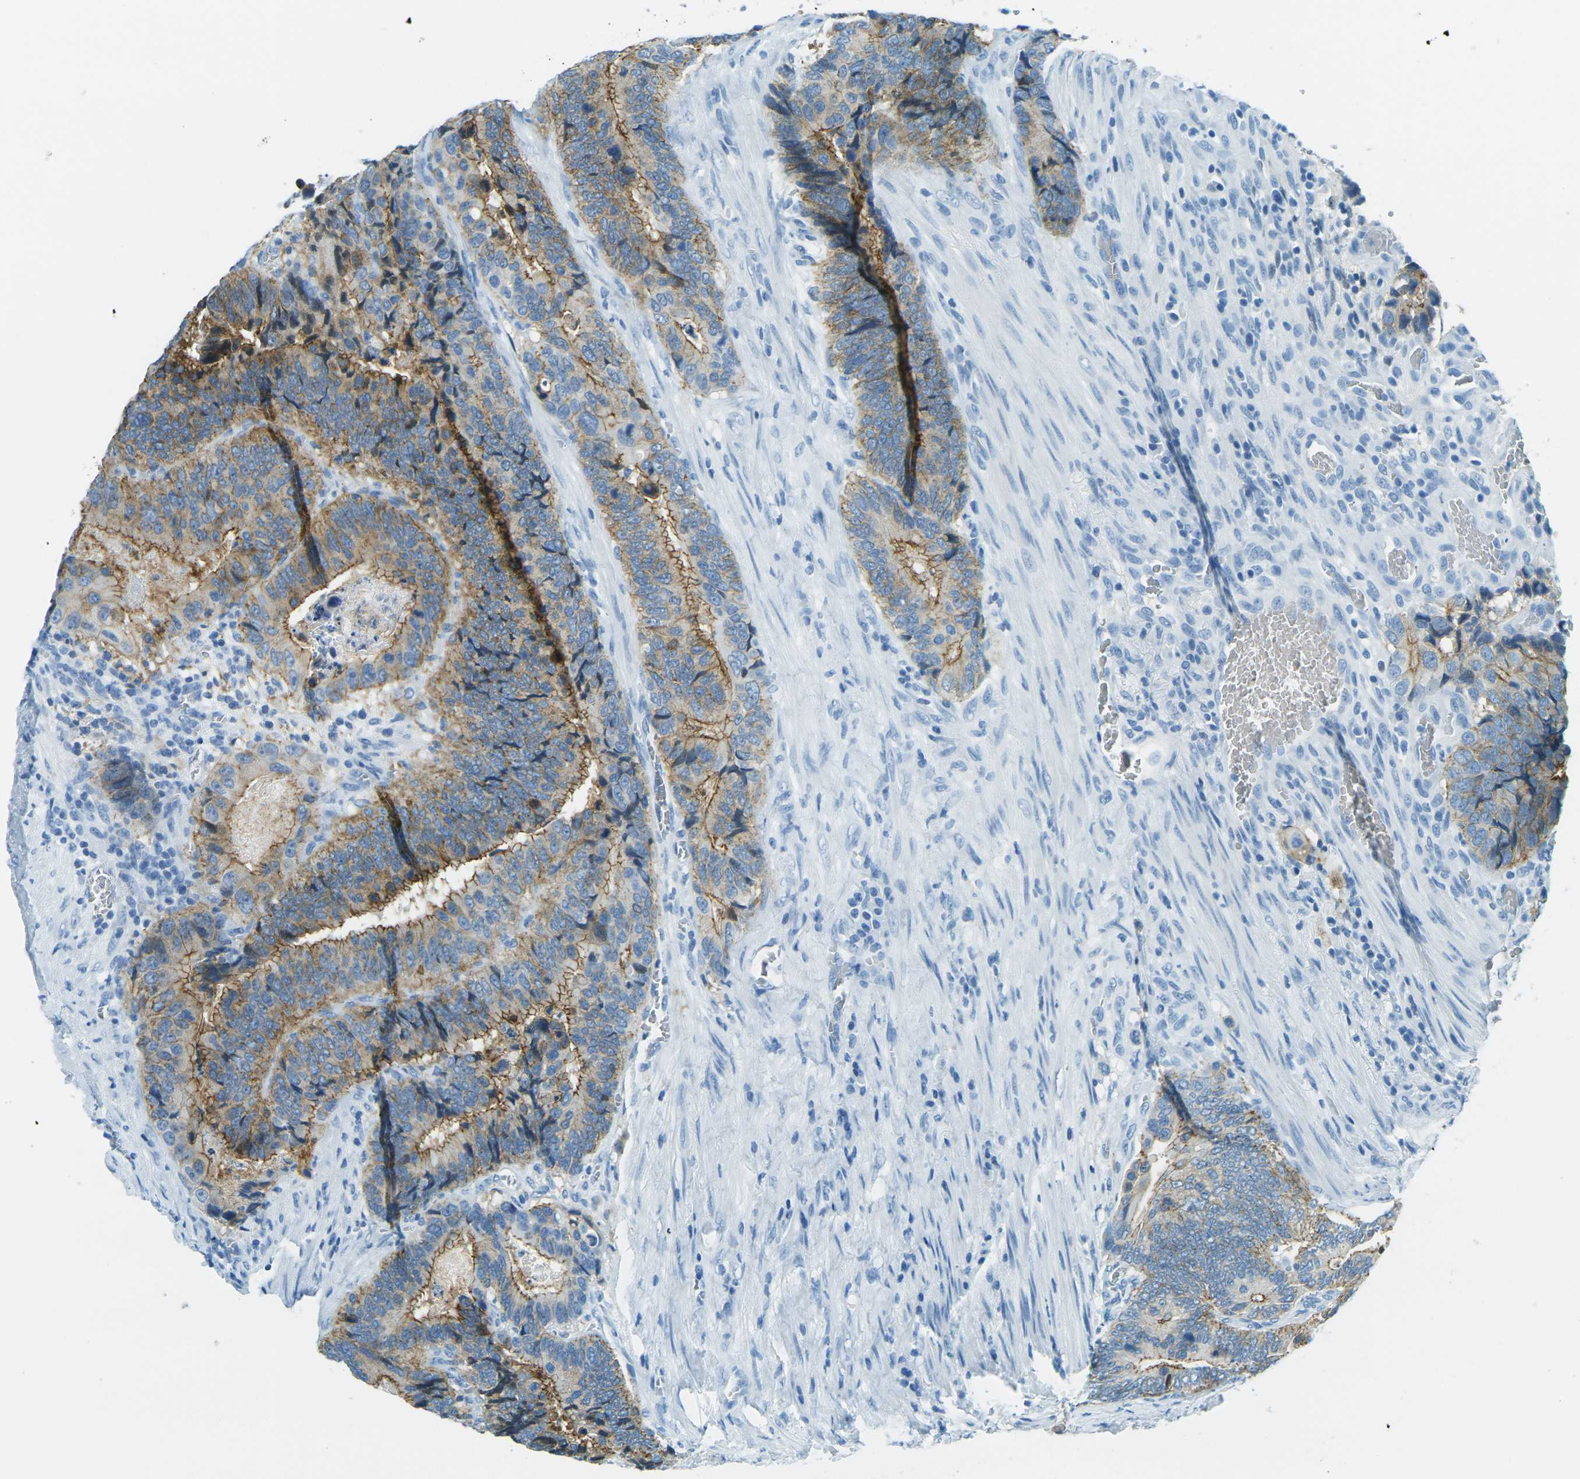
{"staining": {"intensity": "moderate", "quantity": ">75%", "location": "cytoplasmic/membranous"}, "tissue": "colorectal cancer", "cell_type": "Tumor cells", "image_type": "cancer", "snomed": [{"axis": "morphology", "description": "Adenocarcinoma, NOS"}, {"axis": "topography", "description": "Colon"}], "caption": "Immunohistochemical staining of colorectal cancer displays medium levels of moderate cytoplasmic/membranous protein positivity in about >75% of tumor cells.", "gene": "OCLN", "patient": {"sex": "male", "age": 72}}